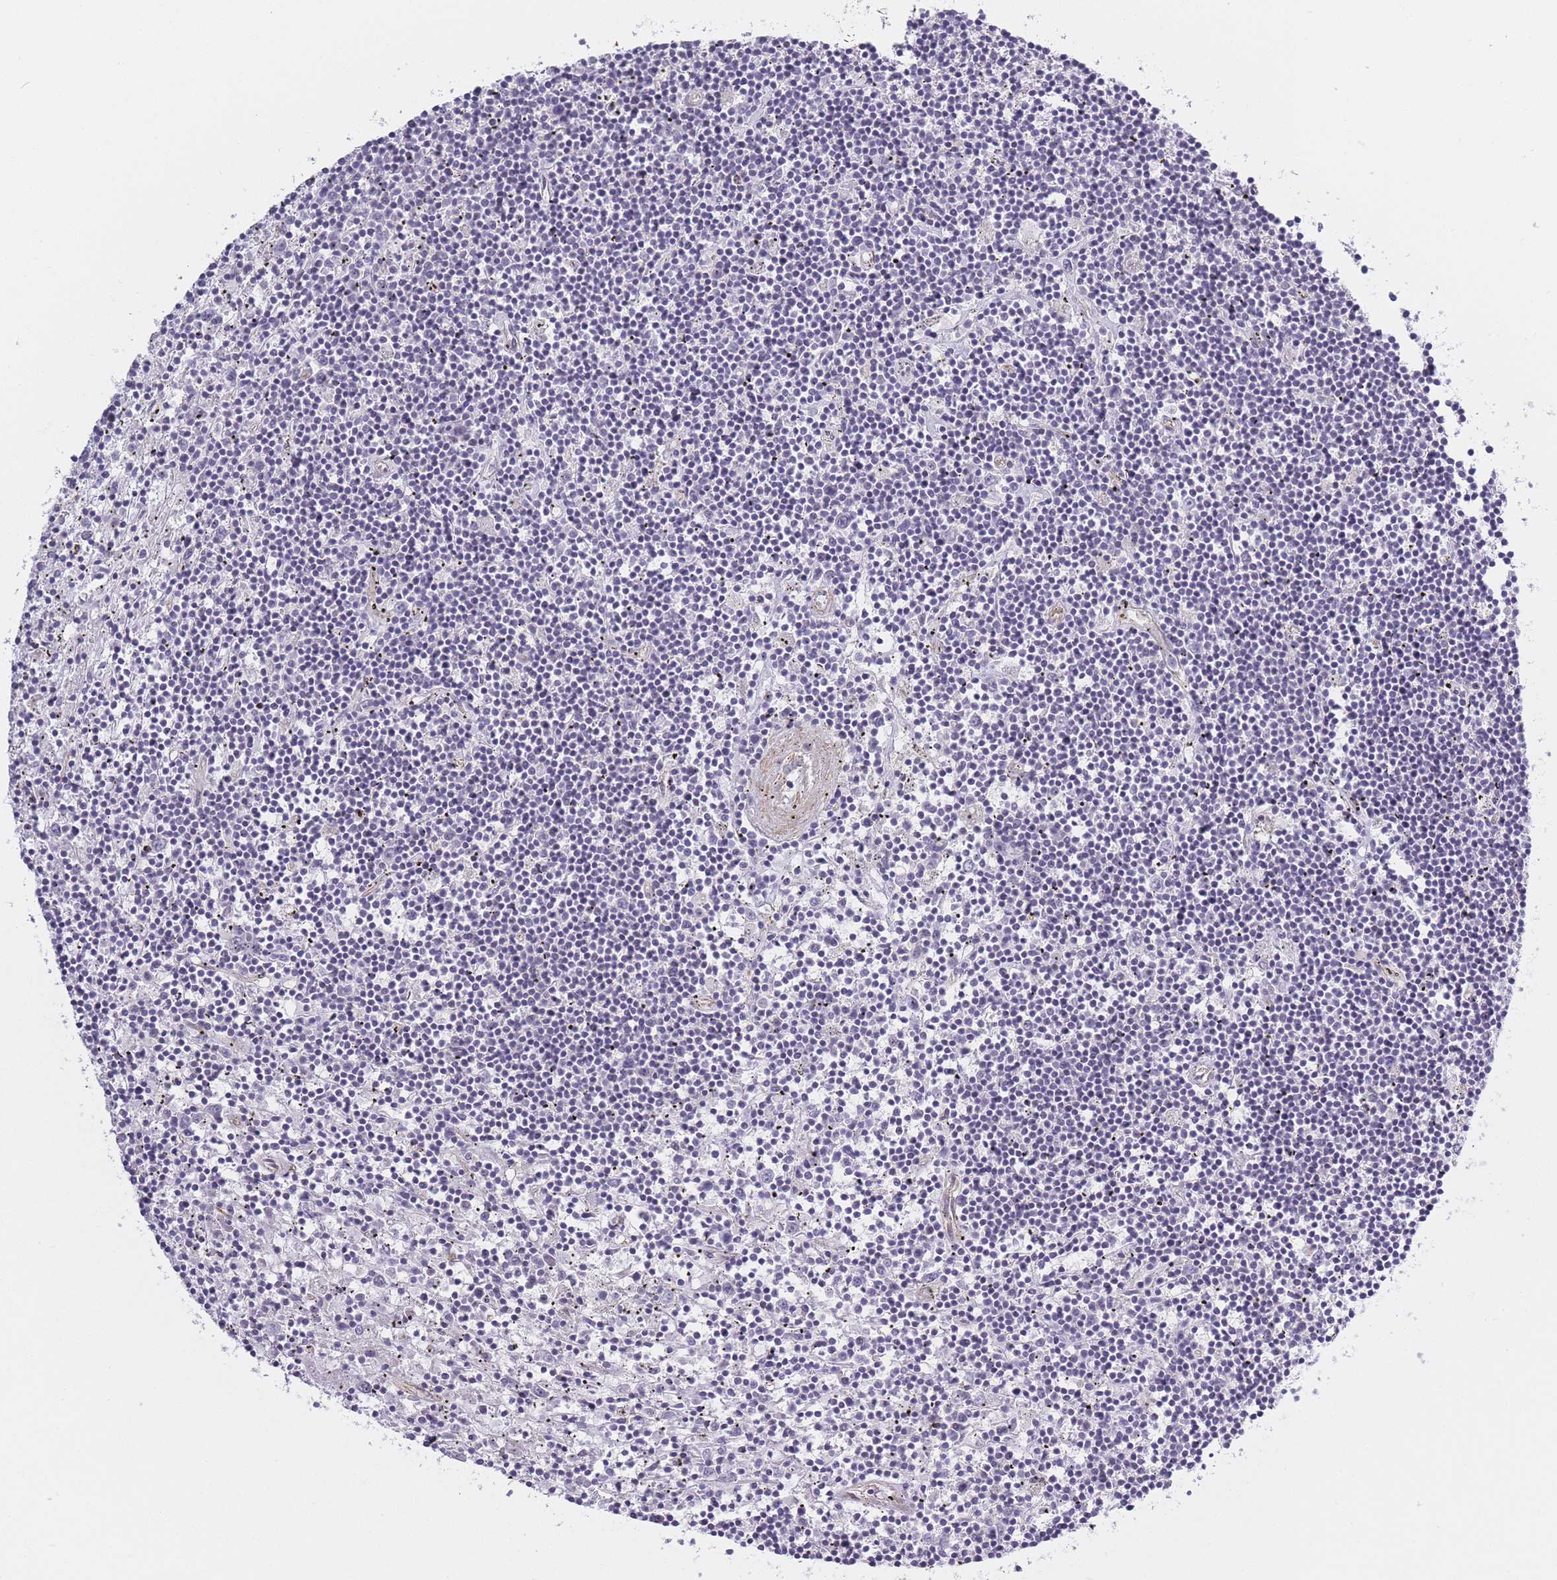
{"staining": {"intensity": "negative", "quantity": "none", "location": "none"}, "tissue": "lymphoma", "cell_type": "Tumor cells", "image_type": "cancer", "snomed": [{"axis": "morphology", "description": "Malignant lymphoma, non-Hodgkin's type, Low grade"}, {"axis": "topography", "description": "Spleen"}], "caption": "Human low-grade malignant lymphoma, non-Hodgkin's type stained for a protein using immunohistochemistry (IHC) exhibits no staining in tumor cells.", "gene": "SLC7A6", "patient": {"sex": "male", "age": 76}}